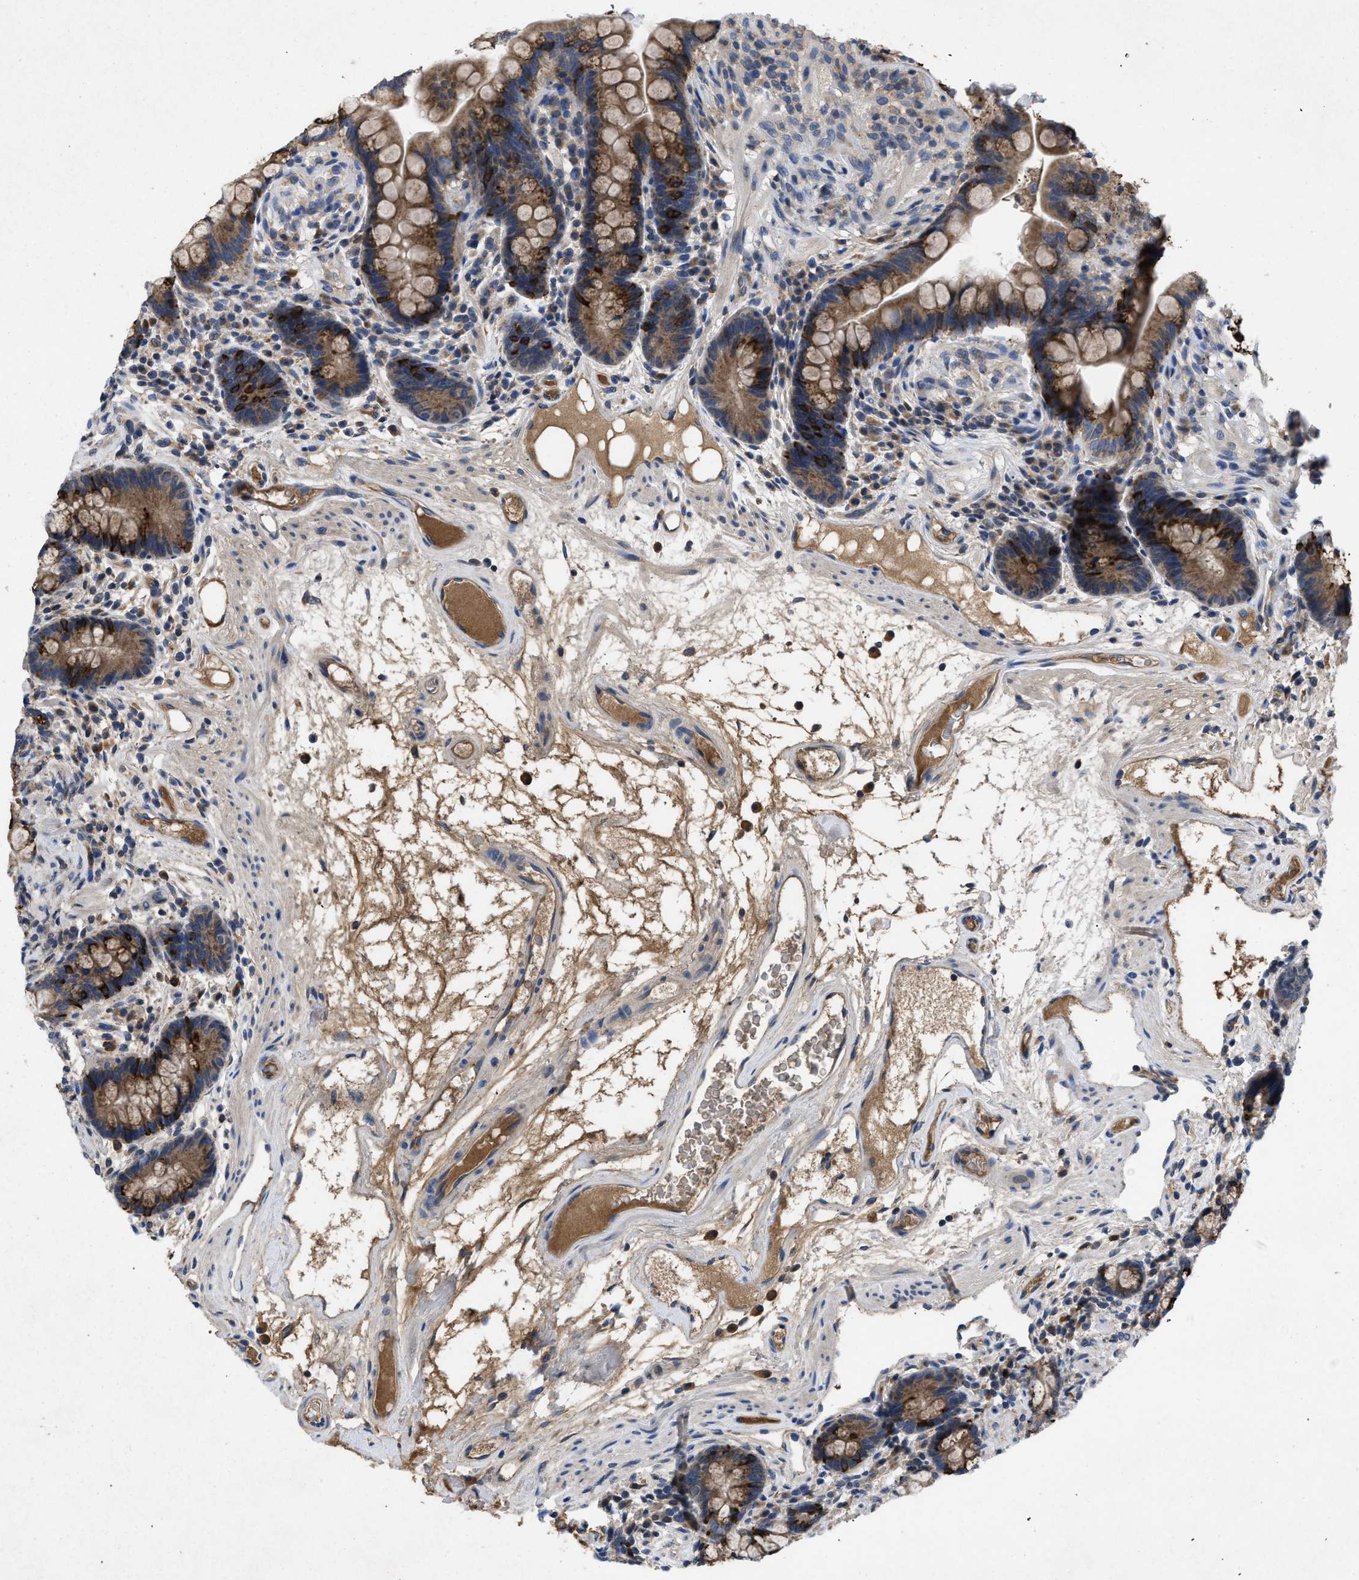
{"staining": {"intensity": "moderate", "quantity": "25%-75%", "location": "cytoplasmic/membranous"}, "tissue": "colon", "cell_type": "Endothelial cells", "image_type": "normal", "snomed": [{"axis": "morphology", "description": "Normal tissue, NOS"}, {"axis": "topography", "description": "Colon"}], "caption": "This is a micrograph of immunohistochemistry (IHC) staining of normal colon, which shows moderate positivity in the cytoplasmic/membranous of endothelial cells.", "gene": "VPS4A", "patient": {"sex": "male", "age": 73}}